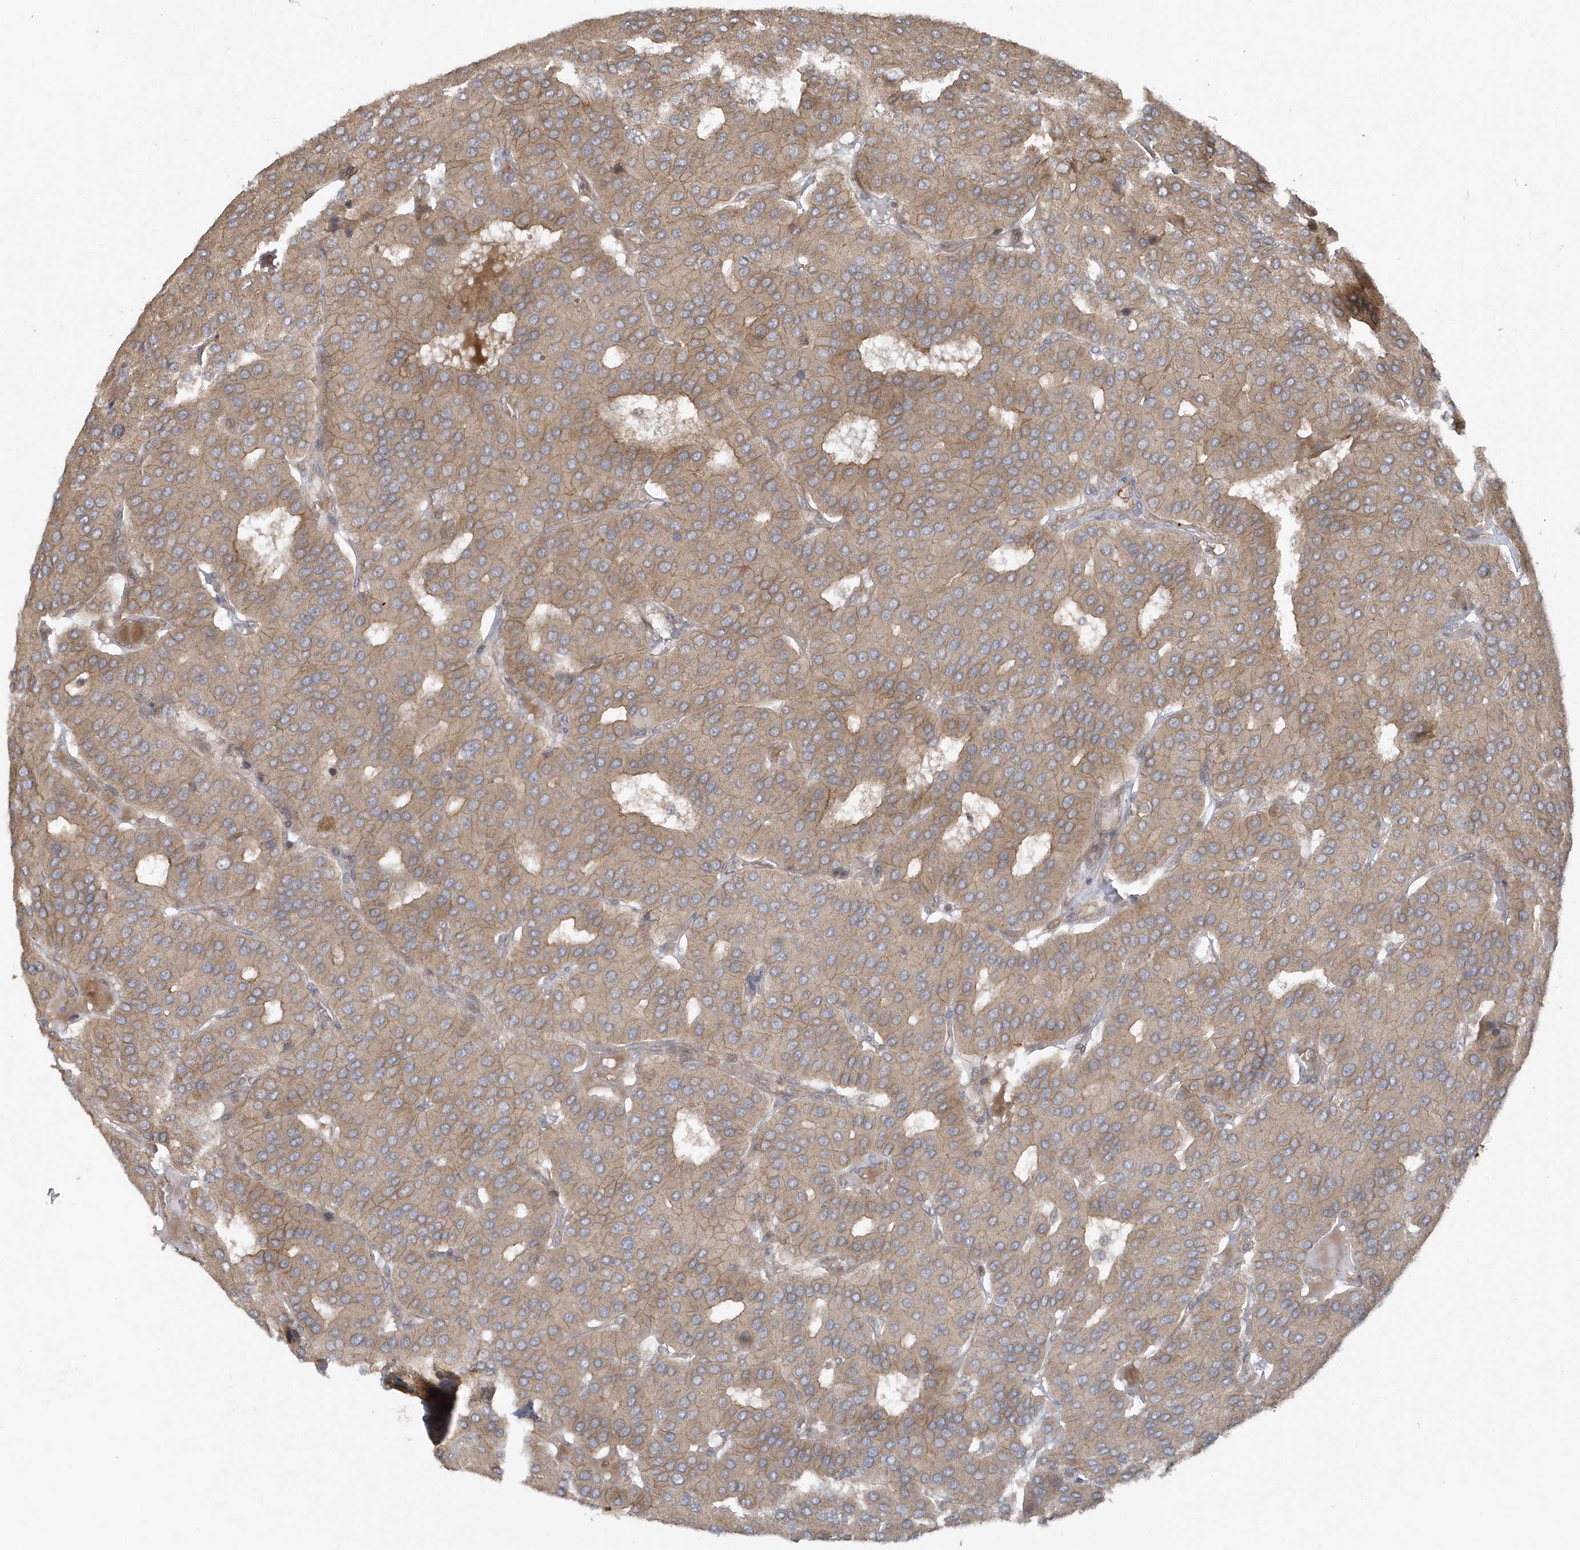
{"staining": {"intensity": "weak", "quantity": "25%-75%", "location": "cytoplasmic/membranous"}, "tissue": "parathyroid gland", "cell_type": "Glandular cells", "image_type": "normal", "snomed": [{"axis": "morphology", "description": "Normal tissue, NOS"}, {"axis": "morphology", "description": "Adenoma, NOS"}, {"axis": "topography", "description": "Parathyroid gland"}], "caption": "Parathyroid gland stained with a brown dye exhibits weak cytoplasmic/membranous positive expression in about 25%-75% of glandular cells.", "gene": "HERPUD1", "patient": {"sex": "female", "age": 86}}